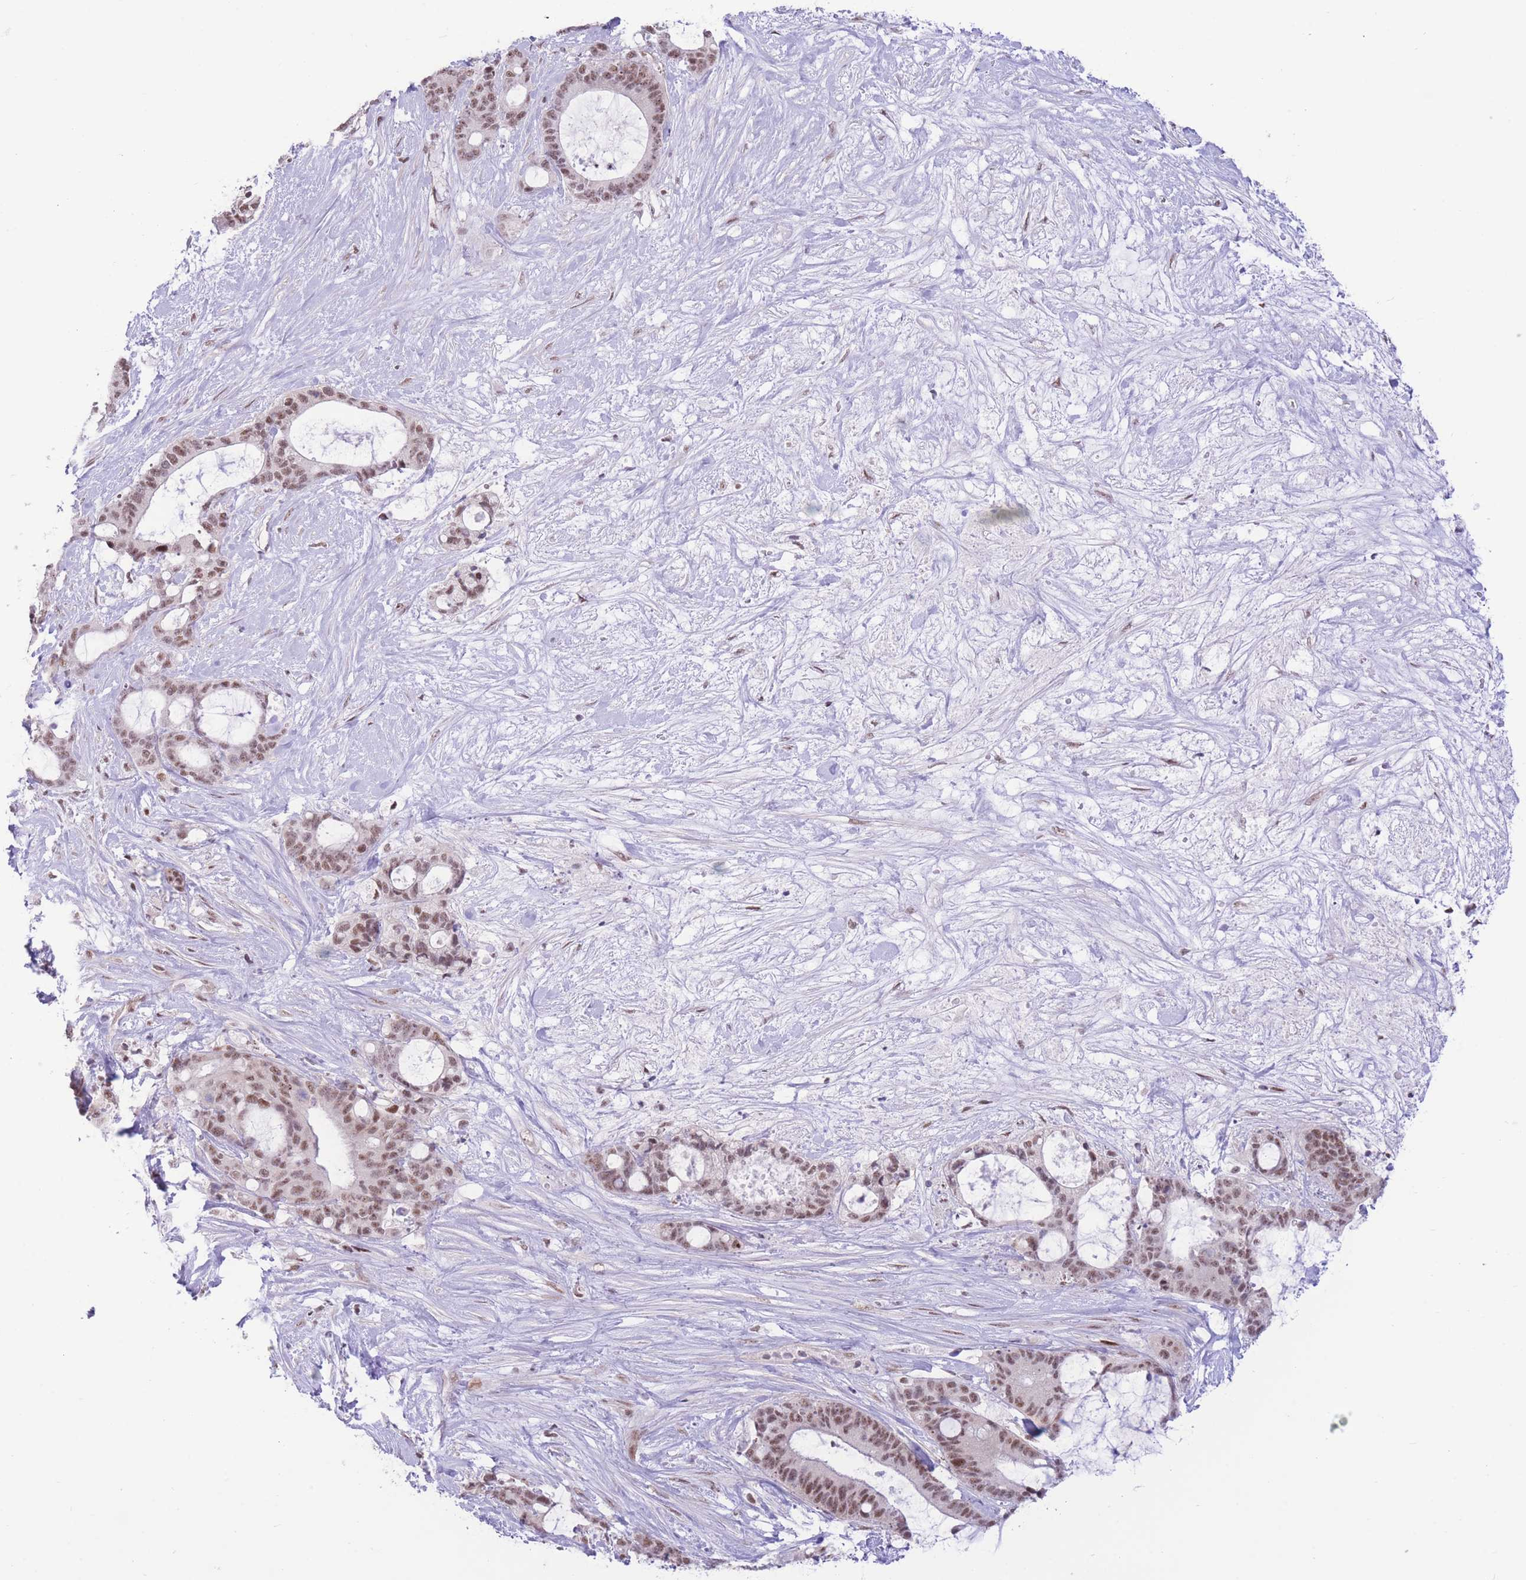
{"staining": {"intensity": "moderate", "quantity": ">75%", "location": "nuclear"}, "tissue": "liver cancer", "cell_type": "Tumor cells", "image_type": "cancer", "snomed": [{"axis": "morphology", "description": "Normal tissue, NOS"}, {"axis": "morphology", "description": "Cholangiocarcinoma"}, {"axis": "topography", "description": "Liver"}, {"axis": "topography", "description": "Peripheral nerve tissue"}], "caption": "Immunohistochemical staining of human cholangiocarcinoma (liver) reveals medium levels of moderate nuclear staining in approximately >75% of tumor cells. (brown staining indicates protein expression, while blue staining denotes nuclei).", "gene": "PCIF1", "patient": {"sex": "female", "age": 73}}